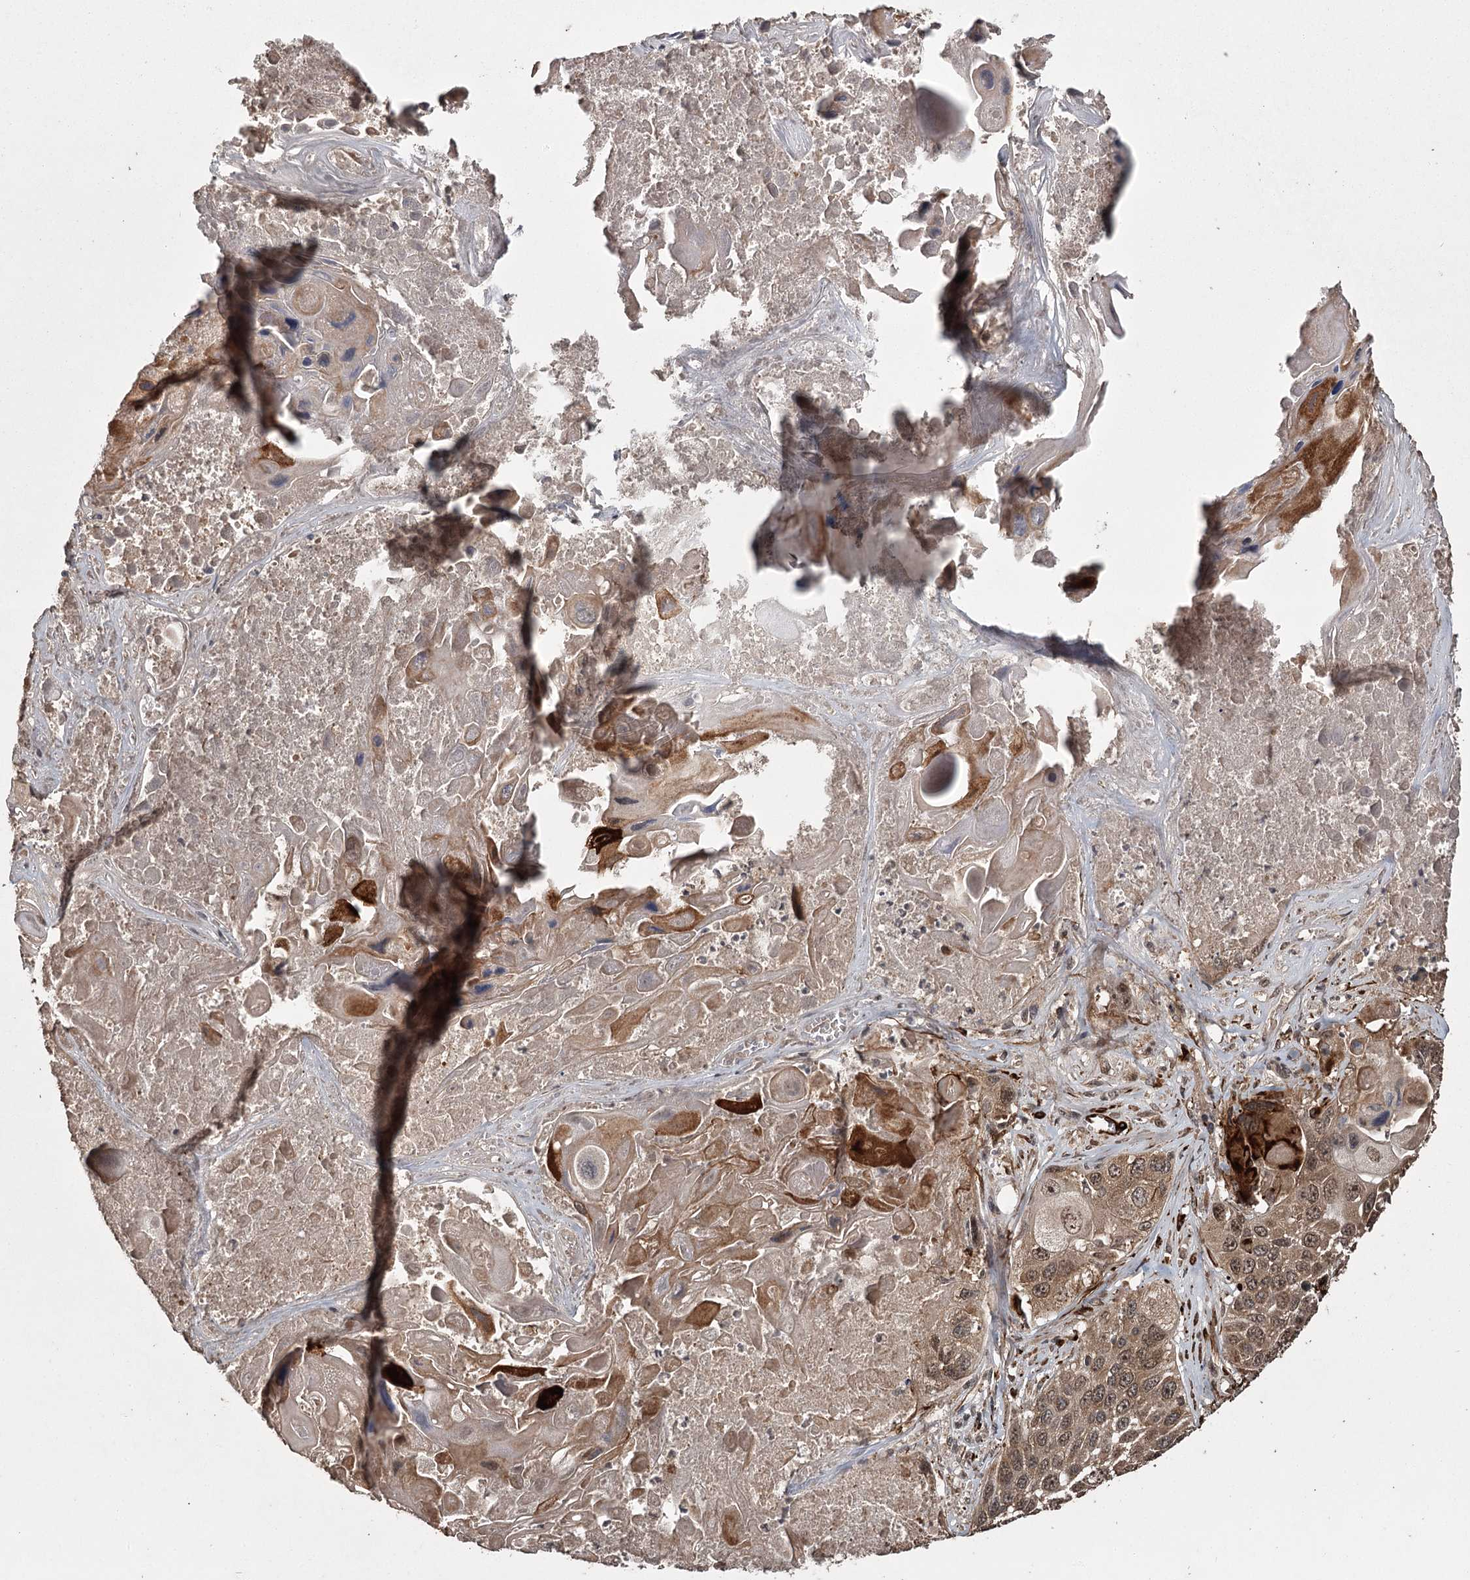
{"staining": {"intensity": "moderate", "quantity": ">75%", "location": "cytoplasmic/membranous,nuclear"}, "tissue": "lung cancer", "cell_type": "Tumor cells", "image_type": "cancer", "snomed": [{"axis": "morphology", "description": "Squamous cell carcinoma, NOS"}, {"axis": "topography", "description": "Lung"}], "caption": "Immunohistochemical staining of human lung squamous cell carcinoma demonstrates medium levels of moderate cytoplasmic/membranous and nuclear protein expression in approximately >75% of tumor cells.", "gene": "RPAP3", "patient": {"sex": "male", "age": 61}}